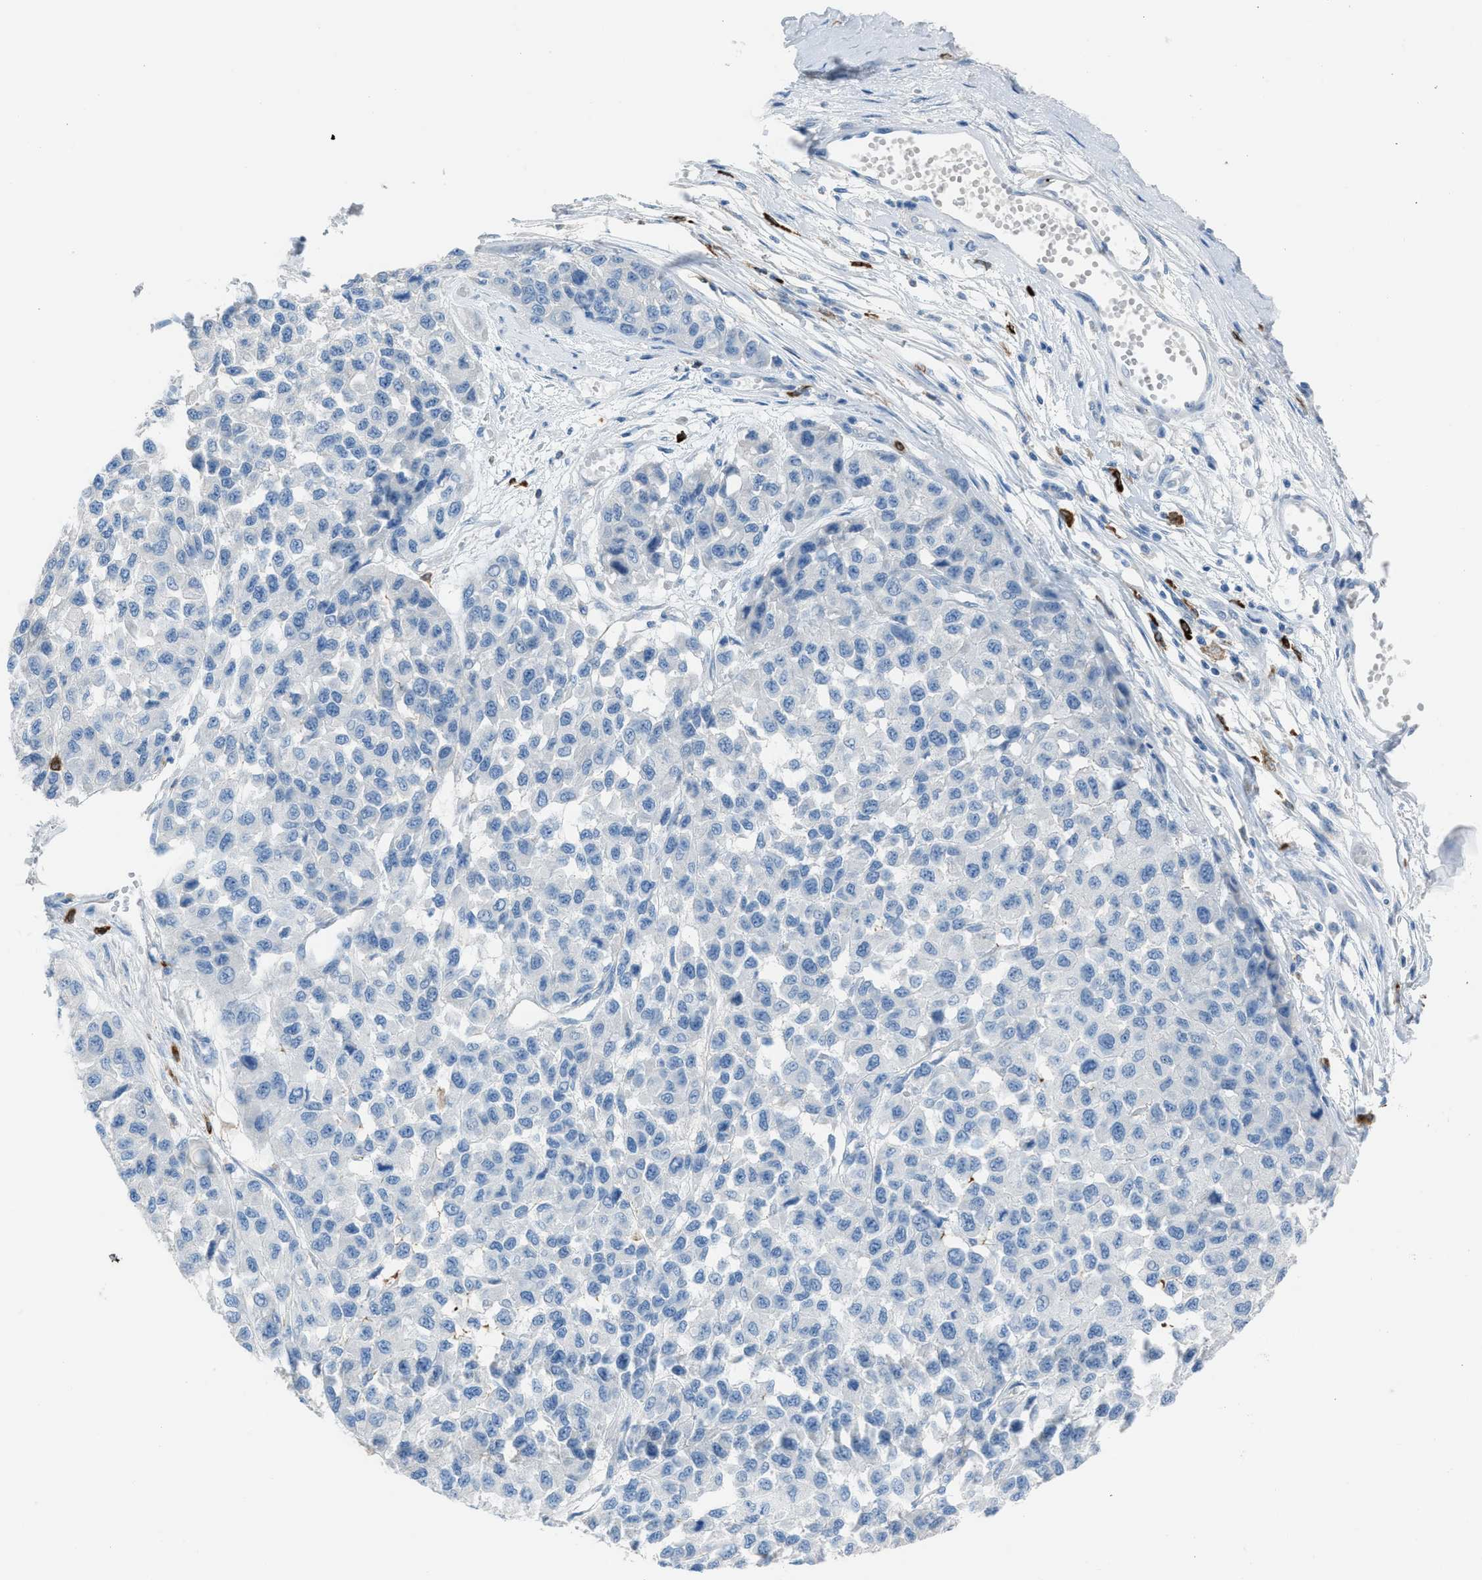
{"staining": {"intensity": "negative", "quantity": "none", "location": "none"}, "tissue": "melanoma", "cell_type": "Tumor cells", "image_type": "cancer", "snomed": [{"axis": "morphology", "description": "Malignant melanoma, NOS"}, {"axis": "topography", "description": "Skin"}], "caption": "The histopathology image demonstrates no significant staining in tumor cells of melanoma. (DAB (3,3'-diaminobenzidine) immunohistochemistry visualized using brightfield microscopy, high magnification).", "gene": "CLEC10A", "patient": {"sex": "male", "age": 62}}